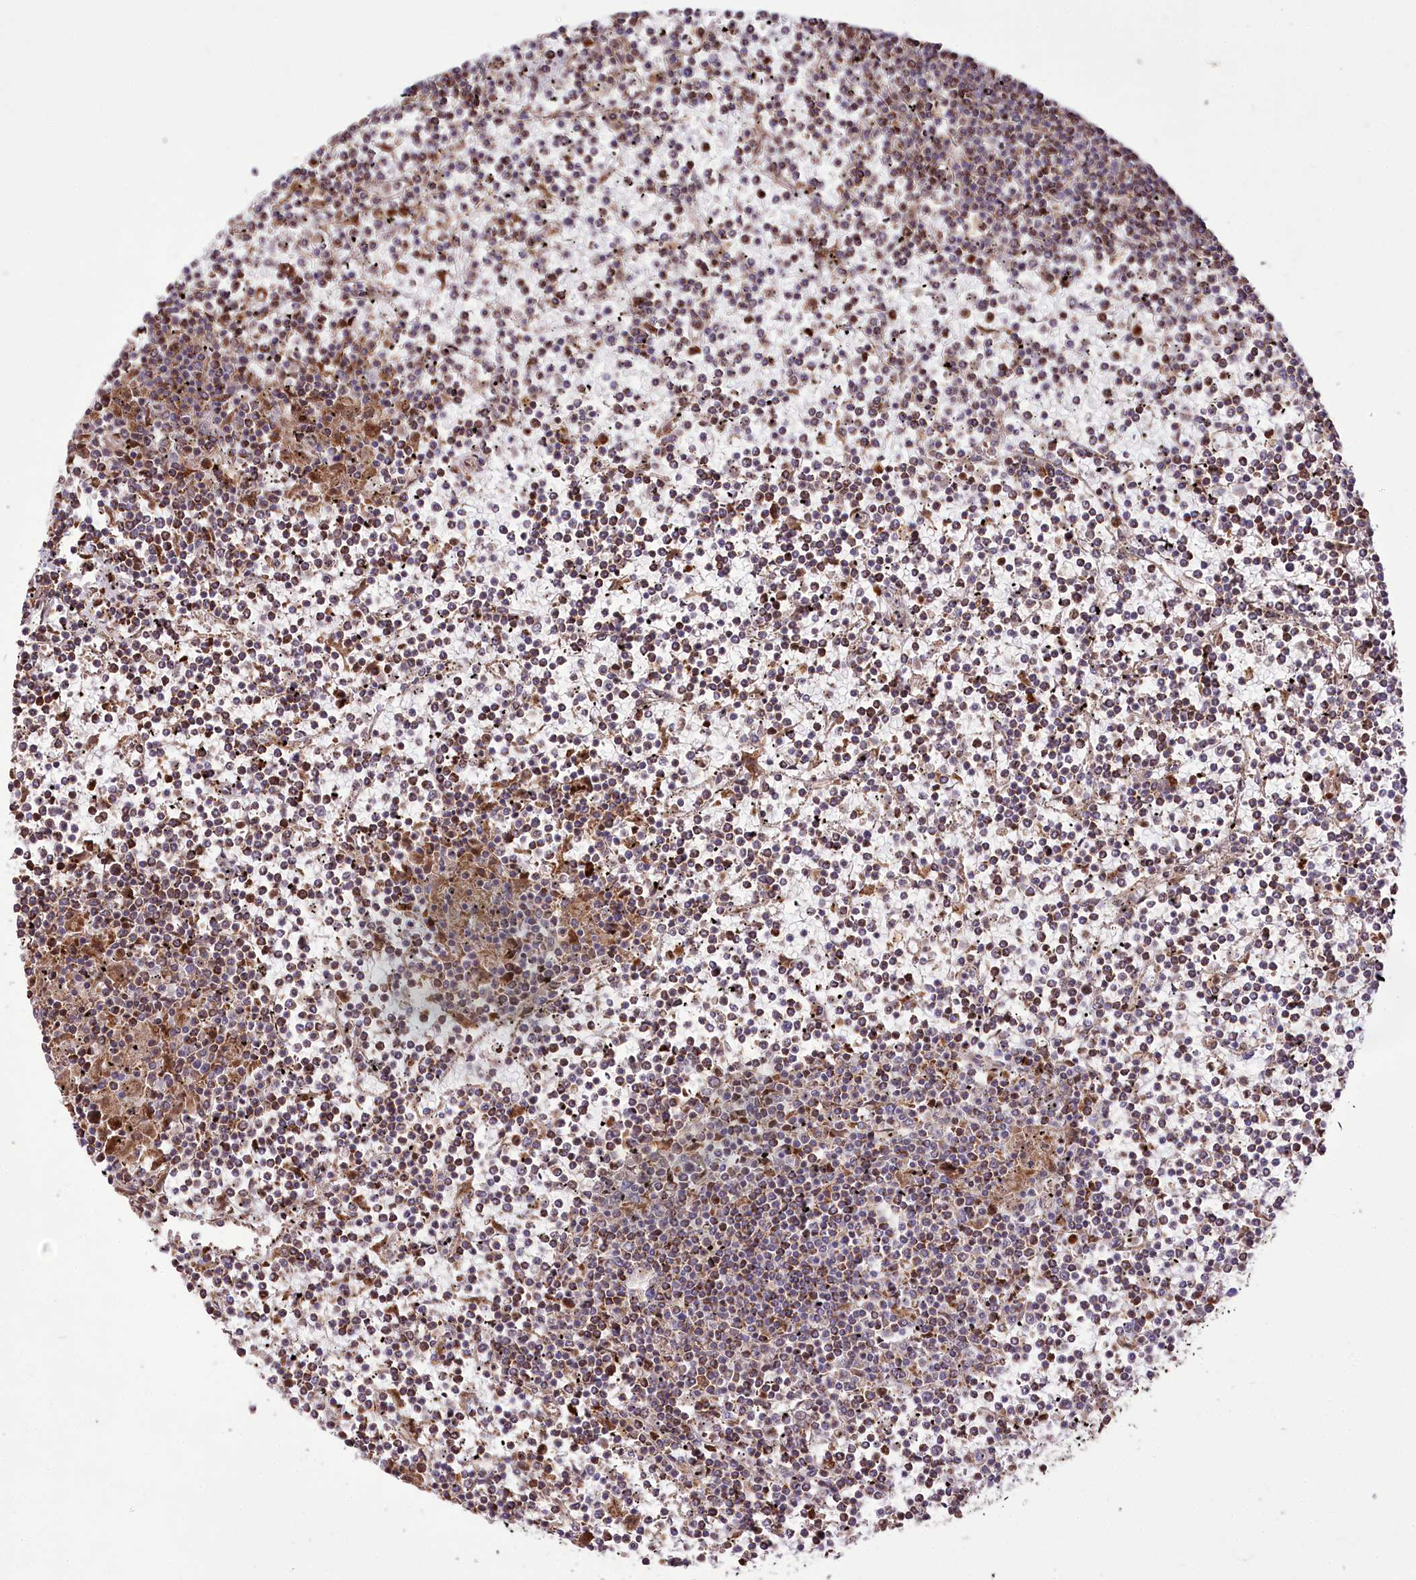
{"staining": {"intensity": "moderate", "quantity": "25%-75%", "location": "cytoplasmic/membranous"}, "tissue": "lymphoma", "cell_type": "Tumor cells", "image_type": "cancer", "snomed": [{"axis": "morphology", "description": "Malignant lymphoma, non-Hodgkin's type, Low grade"}, {"axis": "topography", "description": "Spleen"}], "caption": "DAB (3,3'-diaminobenzidine) immunohistochemical staining of lymphoma exhibits moderate cytoplasmic/membranous protein expression in approximately 25%-75% of tumor cells.", "gene": "RNF24", "patient": {"sex": "female", "age": 19}}